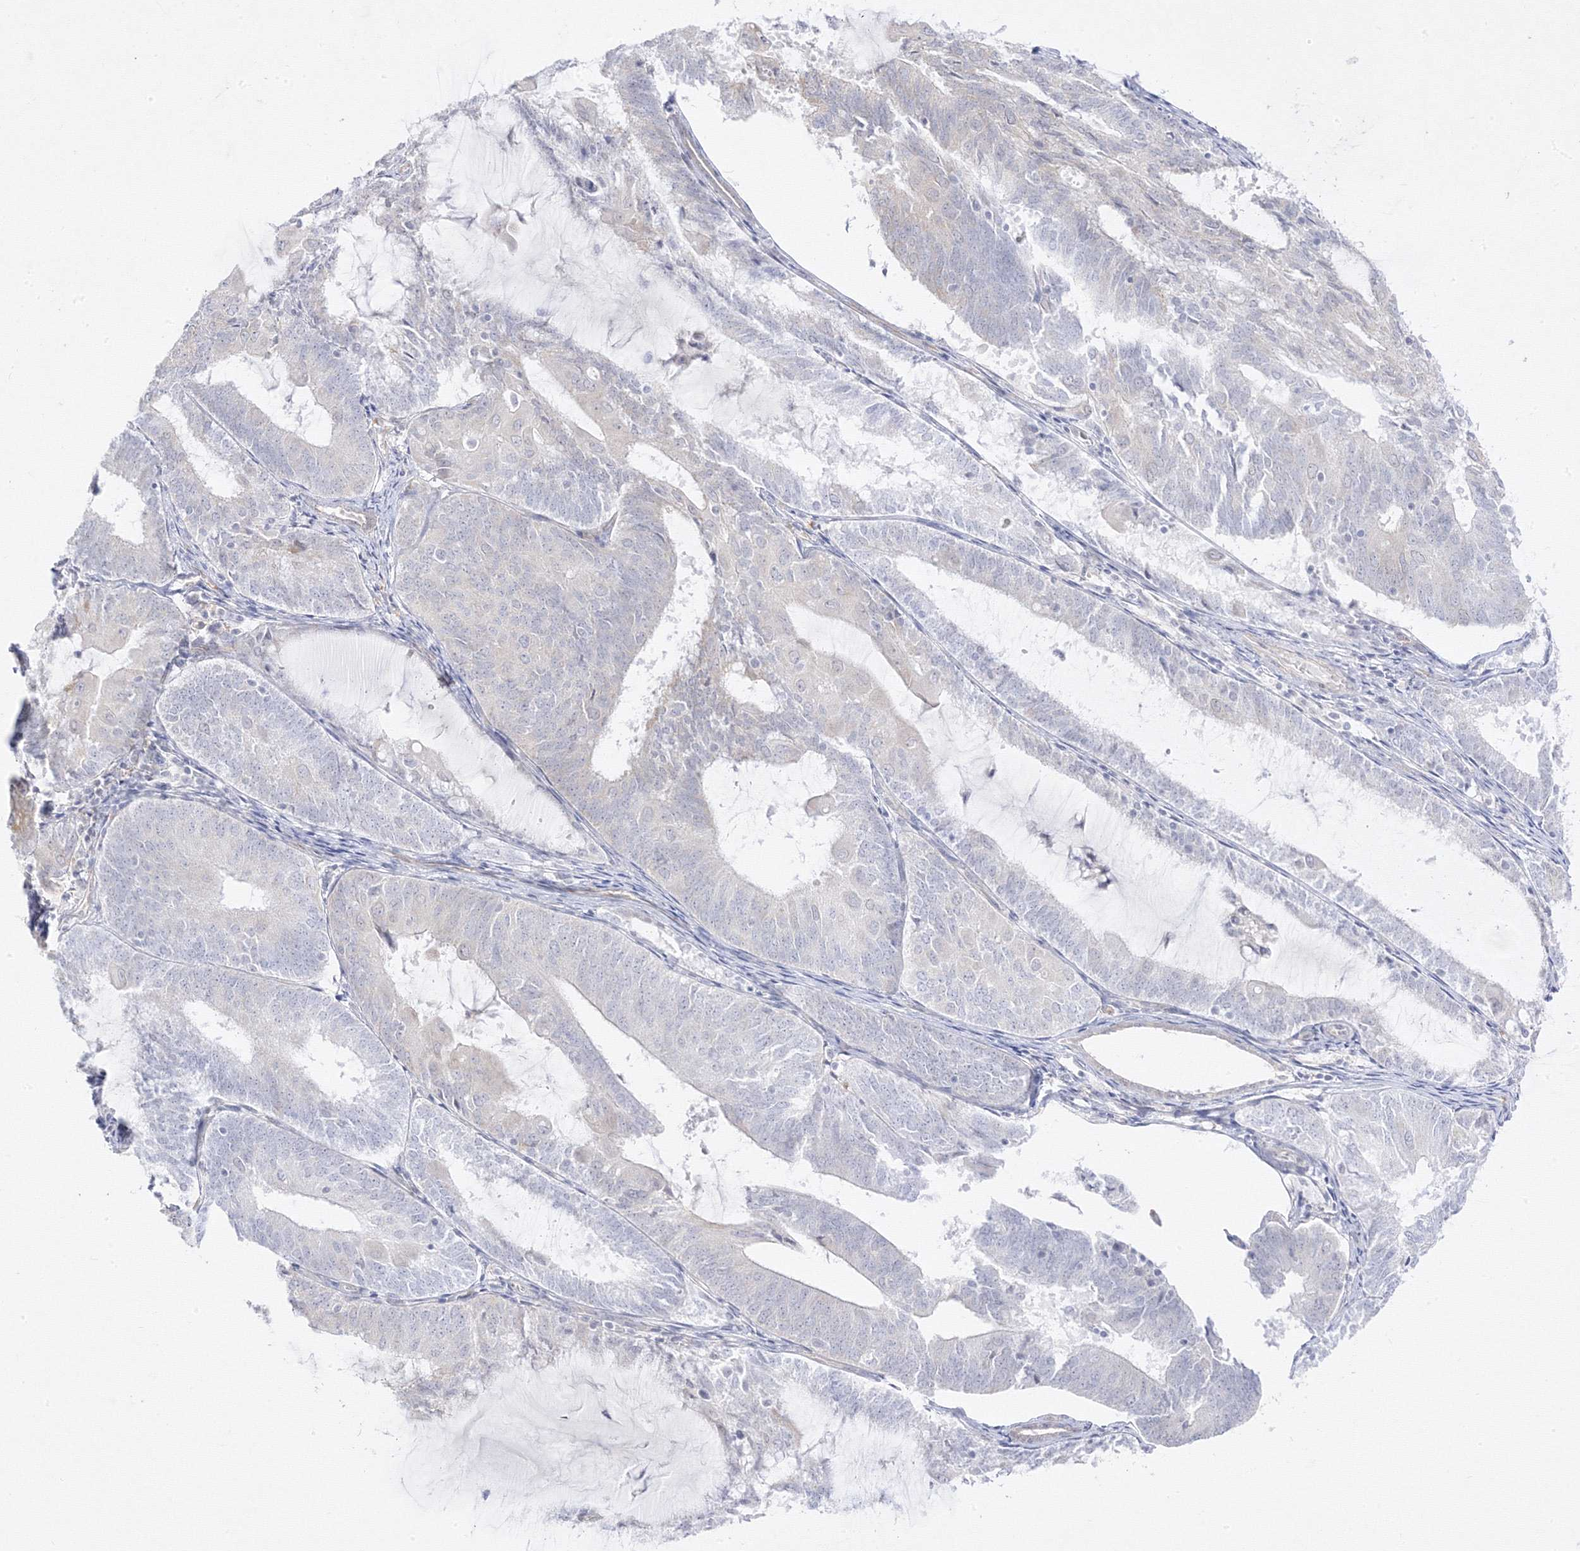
{"staining": {"intensity": "moderate", "quantity": "<25%", "location": "cytoplasmic/membranous"}, "tissue": "endometrial cancer", "cell_type": "Tumor cells", "image_type": "cancer", "snomed": [{"axis": "morphology", "description": "Adenocarcinoma, NOS"}, {"axis": "topography", "description": "Endometrium"}], "caption": "A micrograph of human endometrial adenocarcinoma stained for a protein reveals moderate cytoplasmic/membranous brown staining in tumor cells. The staining was performed using DAB (3,3'-diaminobenzidine), with brown indicating positive protein expression. Nuclei are stained blue with hematoxylin.", "gene": "C2CD2", "patient": {"sex": "female", "age": 81}}